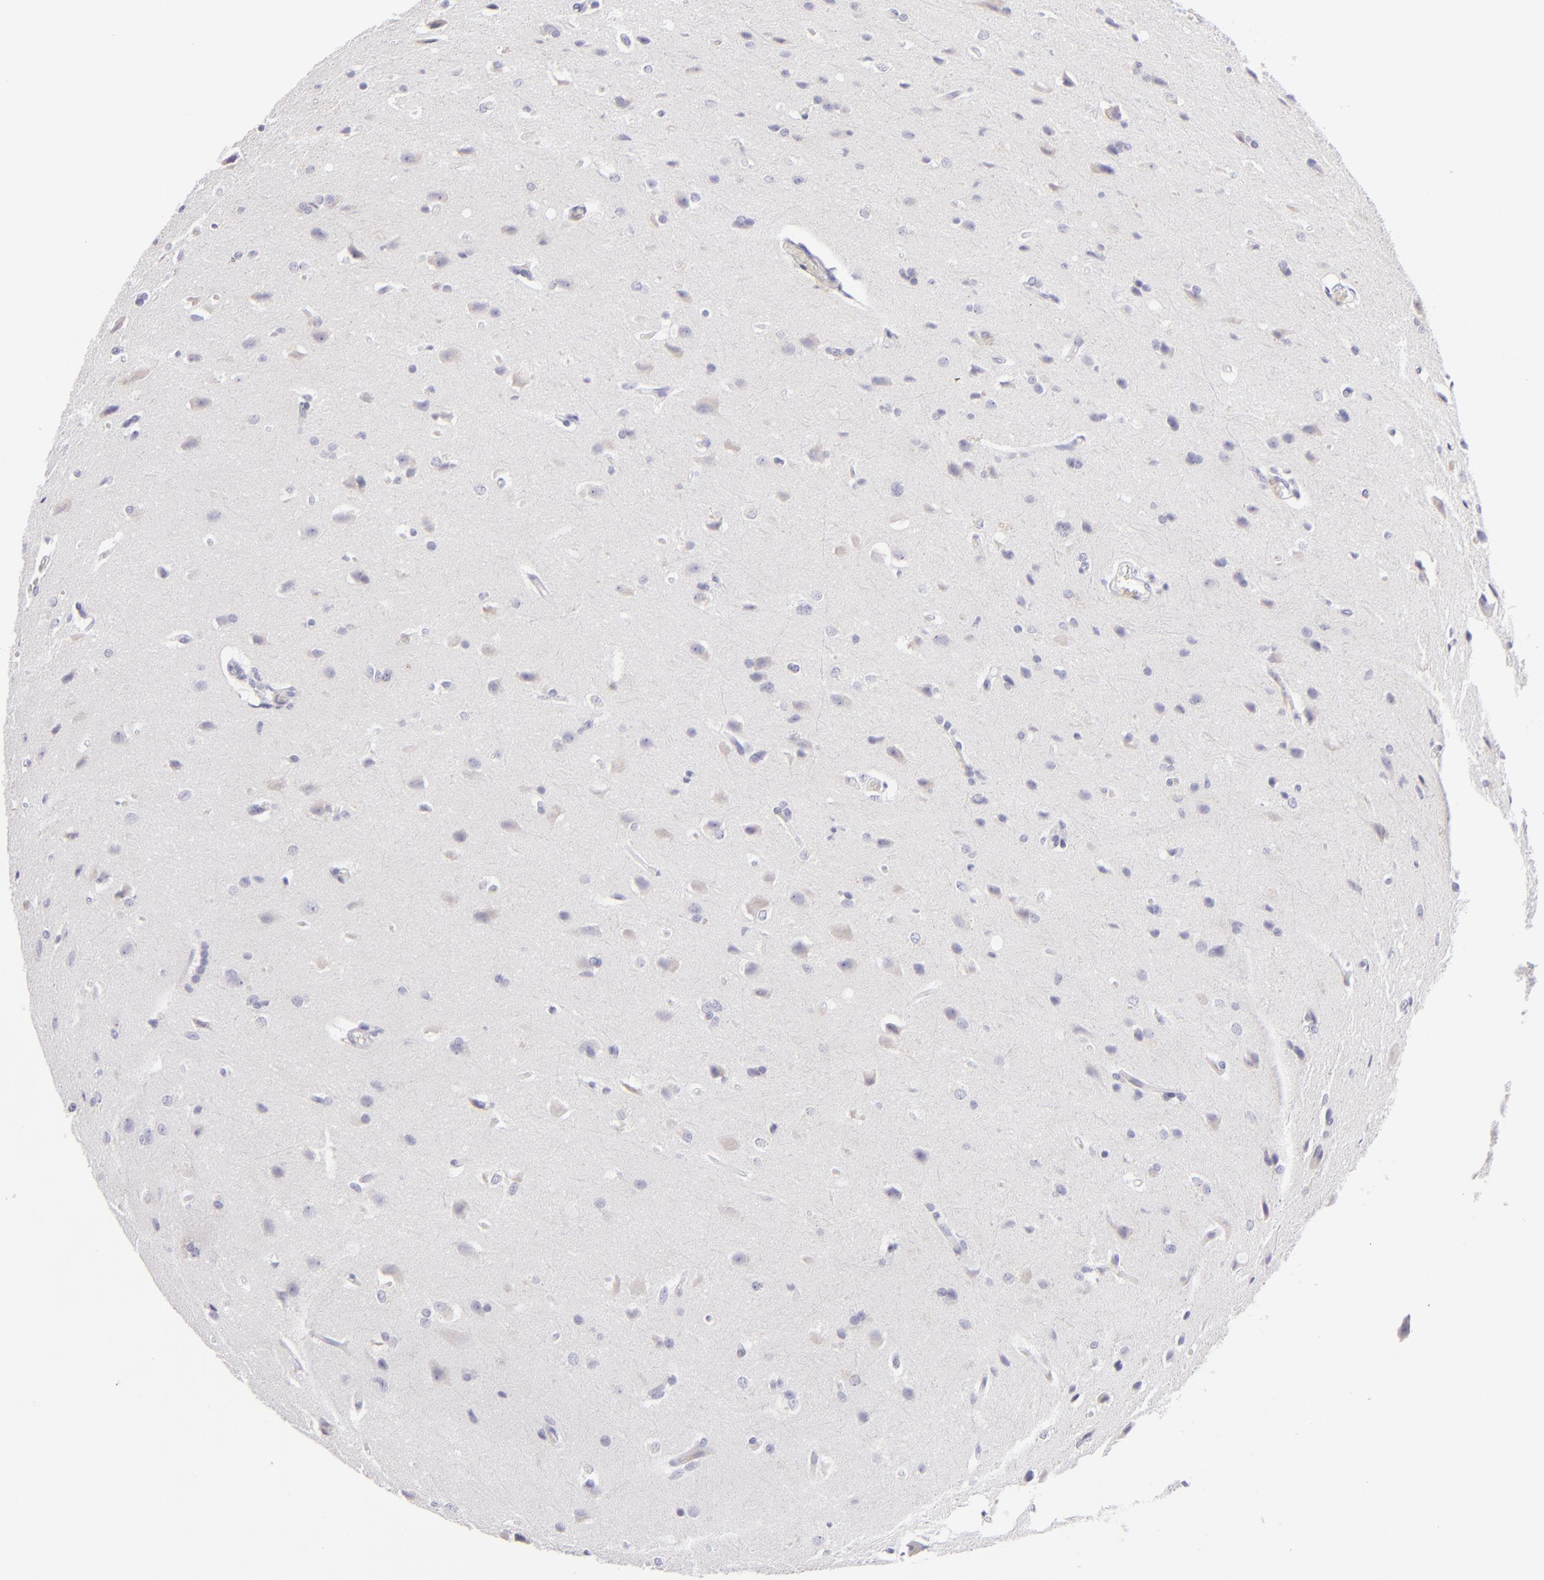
{"staining": {"intensity": "negative", "quantity": "none", "location": "none"}, "tissue": "glioma", "cell_type": "Tumor cells", "image_type": "cancer", "snomed": [{"axis": "morphology", "description": "Glioma, malignant, High grade"}, {"axis": "topography", "description": "Brain"}], "caption": "IHC of malignant high-grade glioma displays no staining in tumor cells.", "gene": "CLDN4", "patient": {"sex": "male", "age": 68}}